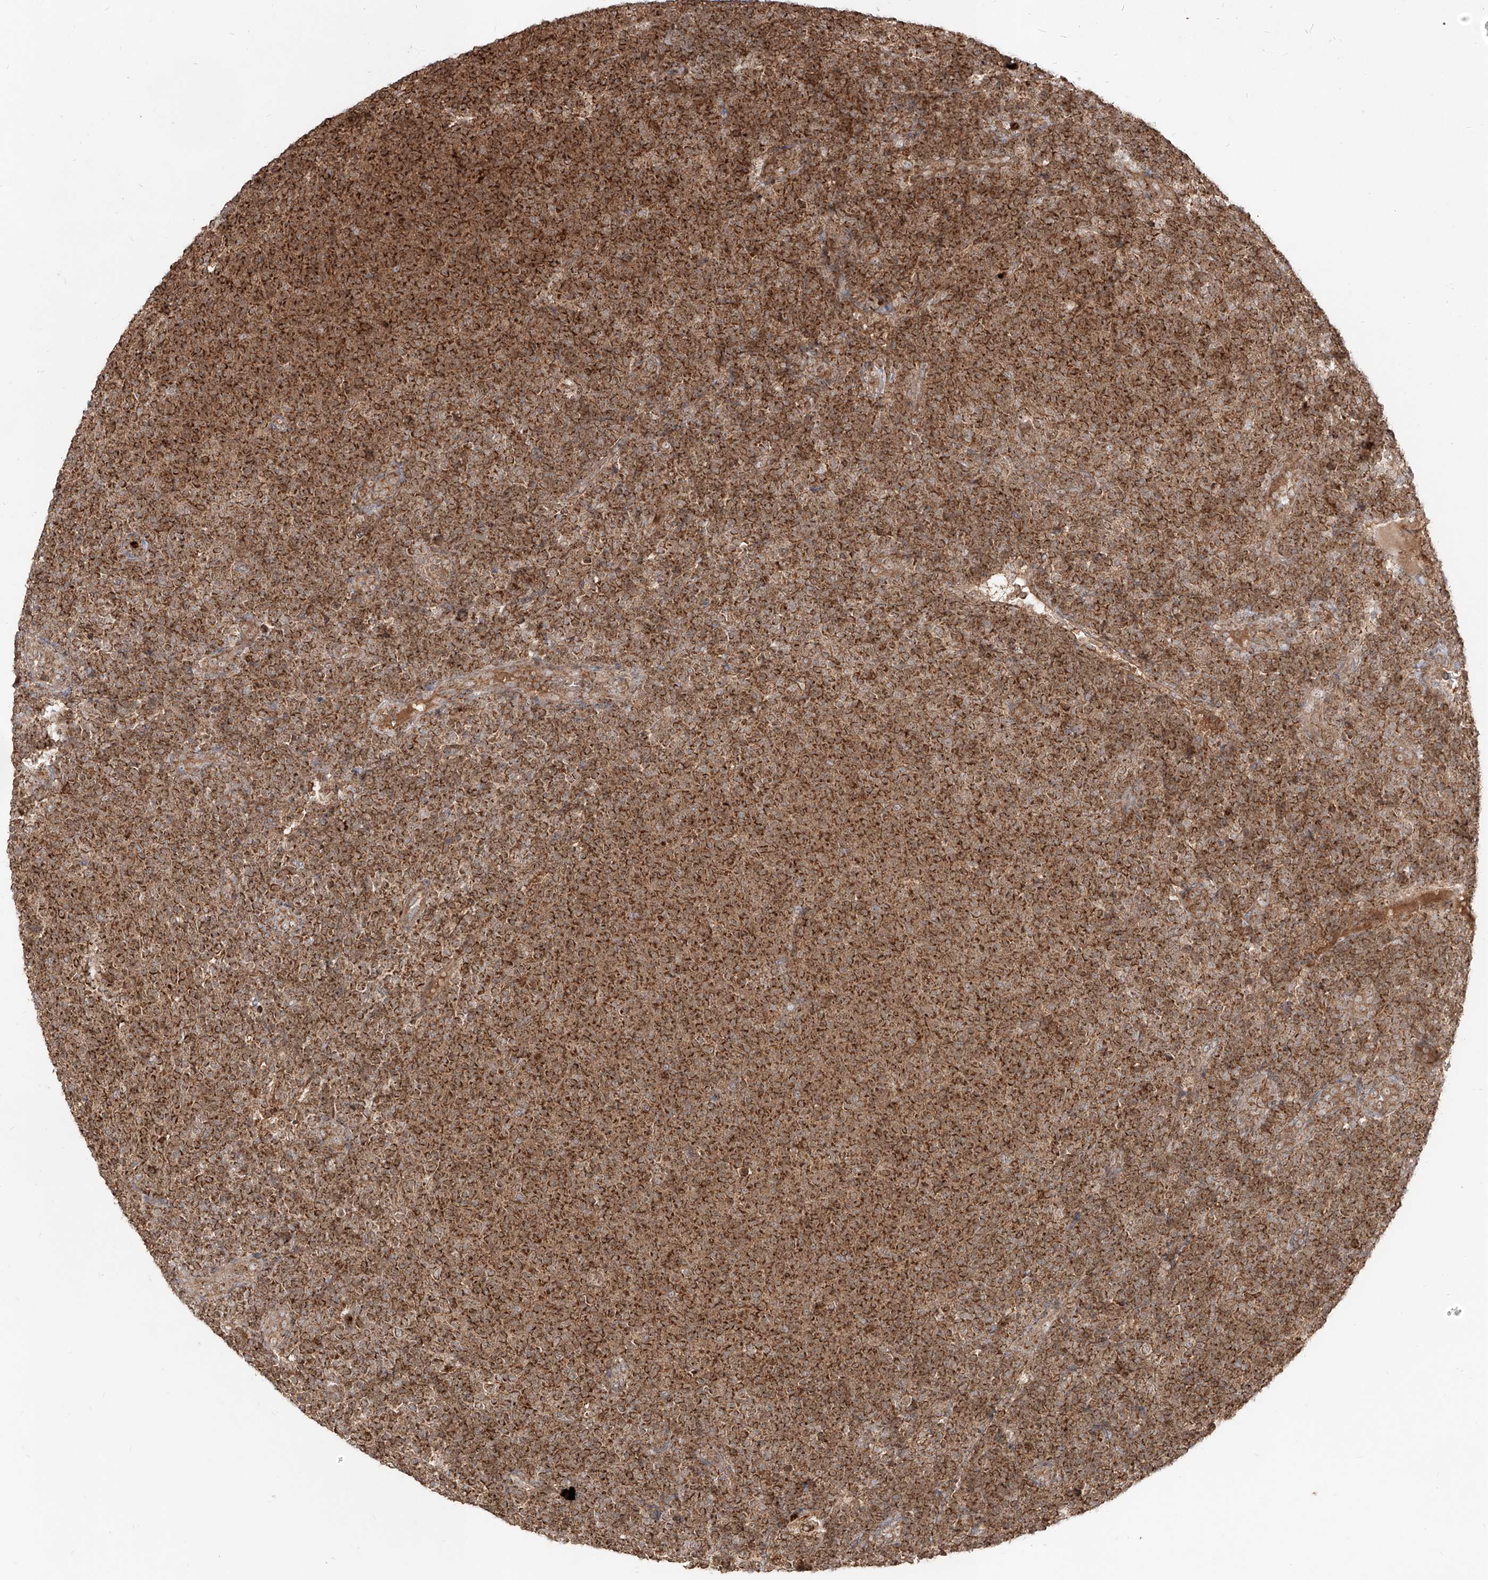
{"staining": {"intensity": "strong", "quantity": ">75%", "location": "cytoplasmic/membranous"}, "tissue": "lymphoma", "cell_type": "Tumor cells", "image_type": "cancer", "snomed": [{"axis": "morphology", "description": "Malignant lymphoma, non-Hodgkin's type, Low grade"}, {"axis": "topography", "description": "Lymph node"}], "caption": "Protein staining of lymphoma tissue shows strong cytoplasmic/membranous expression in approximately >75% of tumor cells.", "gene": "AIM2", "patient": {"sex": "male", "age": 66}}